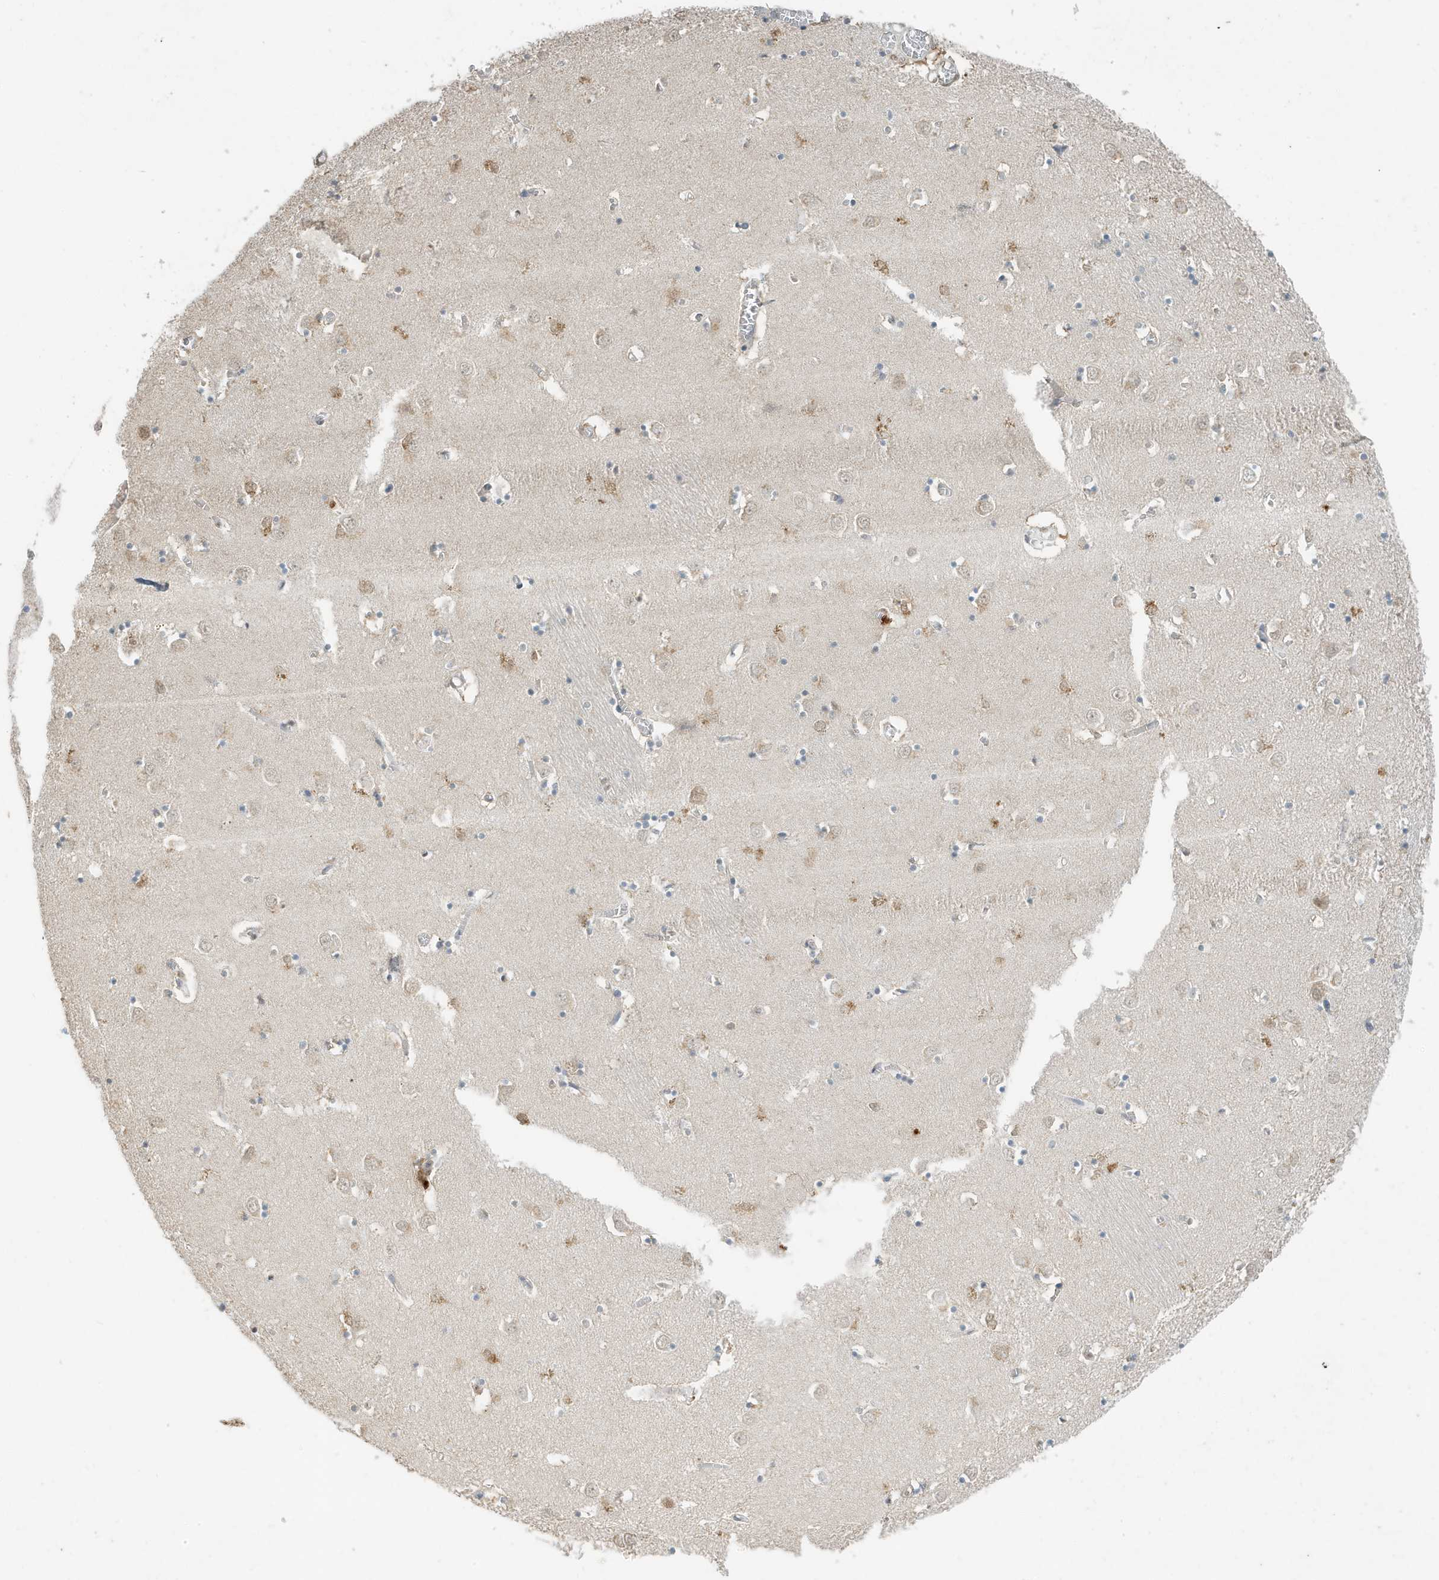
{"staining": {"intensity": "negative", "quantity": "none", "location": "none"}, "tissue": "caudate", "cell_type": "Glial cells", "image_type": "normal", "snomed": [{"axis": "morphology", "description": "Normal tissue, NOS"}, {"axis": "topography", "description": "Lateral ventricle wall"}], "caption": "Immunohistochemistry image of unremarkable caudate stained for a protein (brown), which shows no staining in glial cells.", "gene": "DEFA1", "patient": {"sex": "male", "age": 70}}